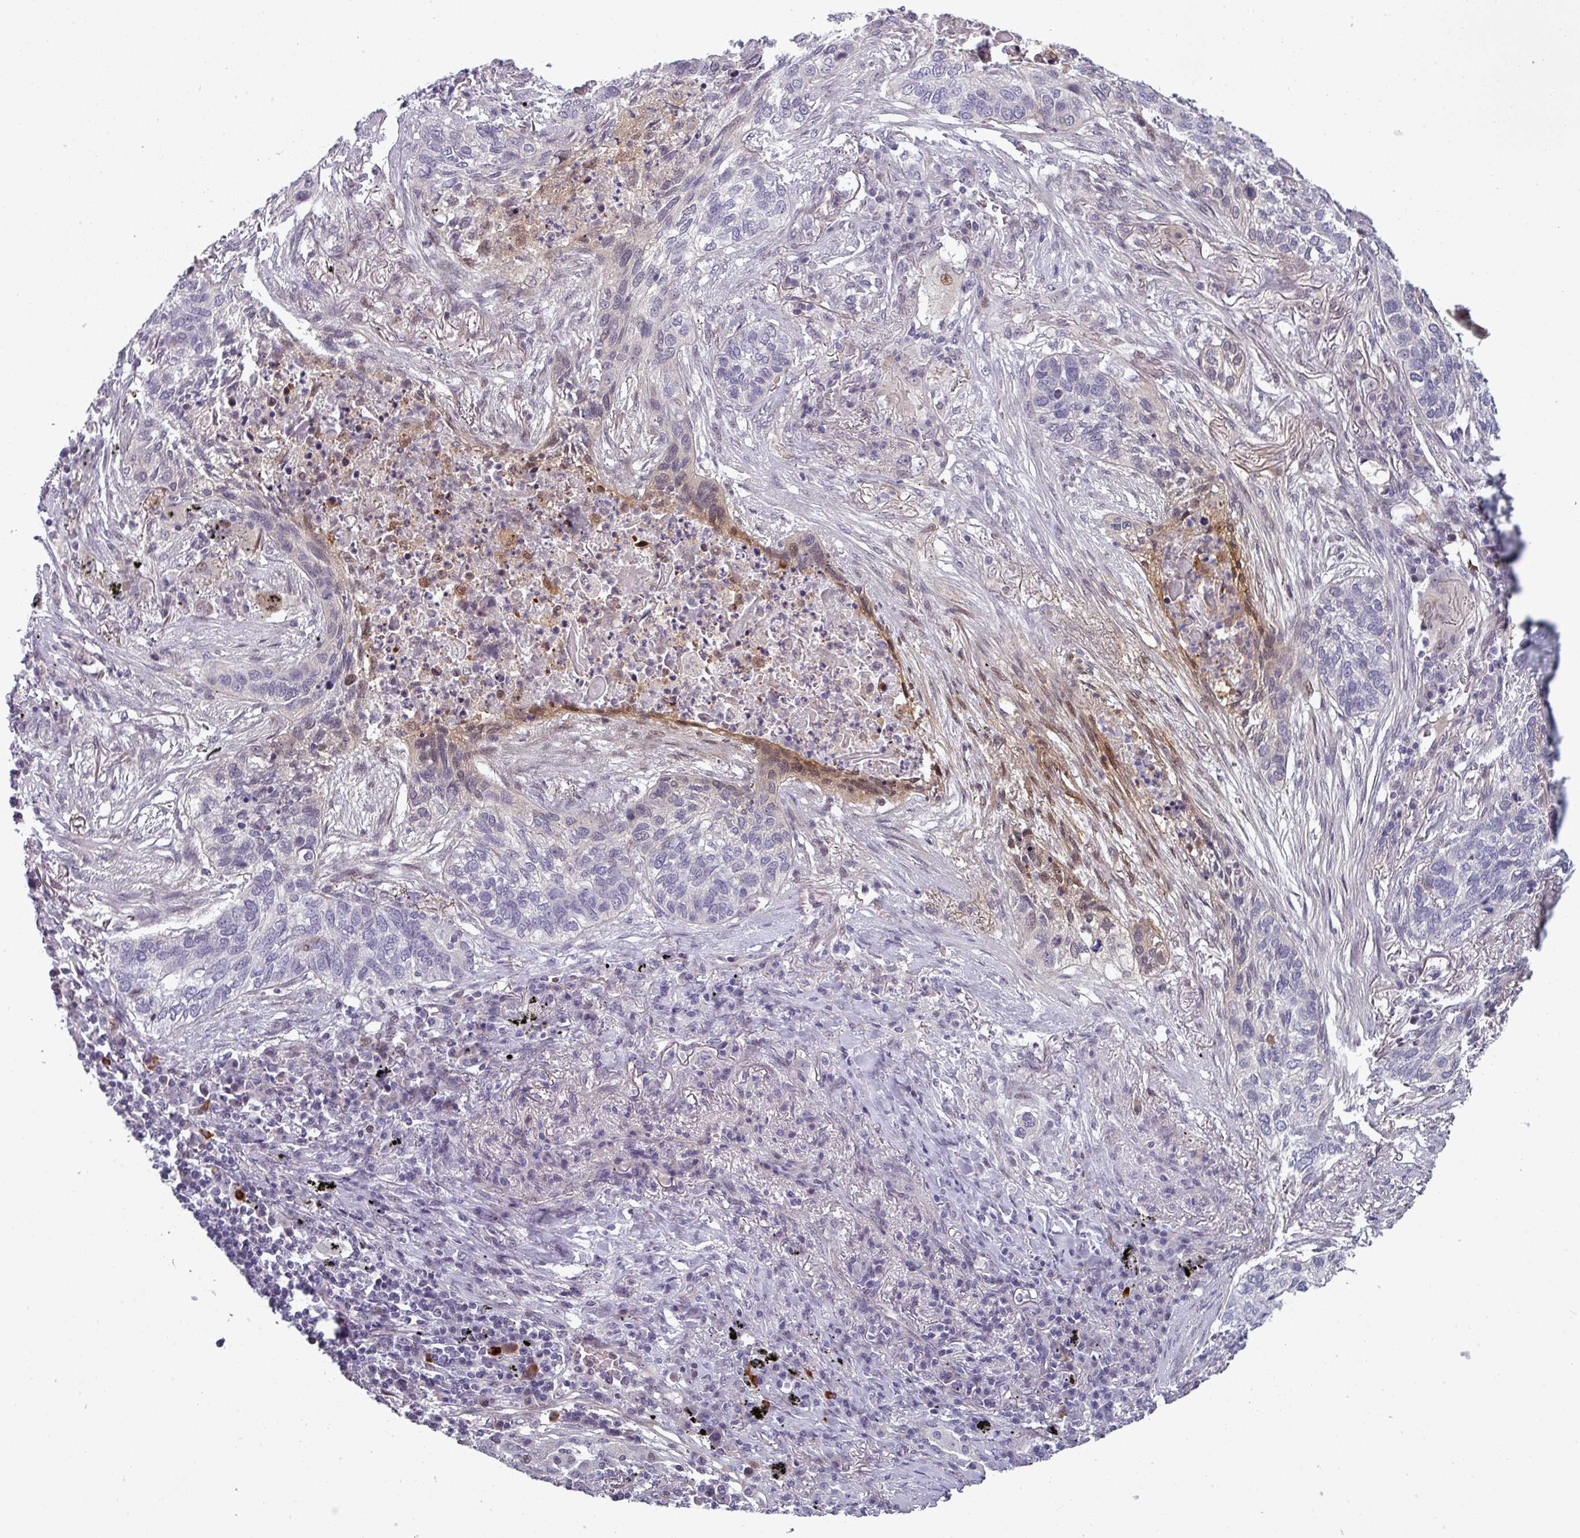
{"staining": {"intensity": "weak", "quantity": "<25%", "location": "cytoplasmic/membranous,nuclear"}, "tissue": "lung cancer", "cell_type": "Tumor cells", "image_type": "cancer", "snomed": [{"axis": "morphology", "description": "Squamous cell carcinoma, NOS"}, {"axis": "topography", "description": "Lung"}], "caption": "DAB (3,3'-diaminobenzidine) immunohistochemical staining of lung cancer (squamous cell carcinoma) exhibits no significant staining in tumor cells.", "gene": "PRAMEF12", "patient": {"sex": "female", "age": 63}}